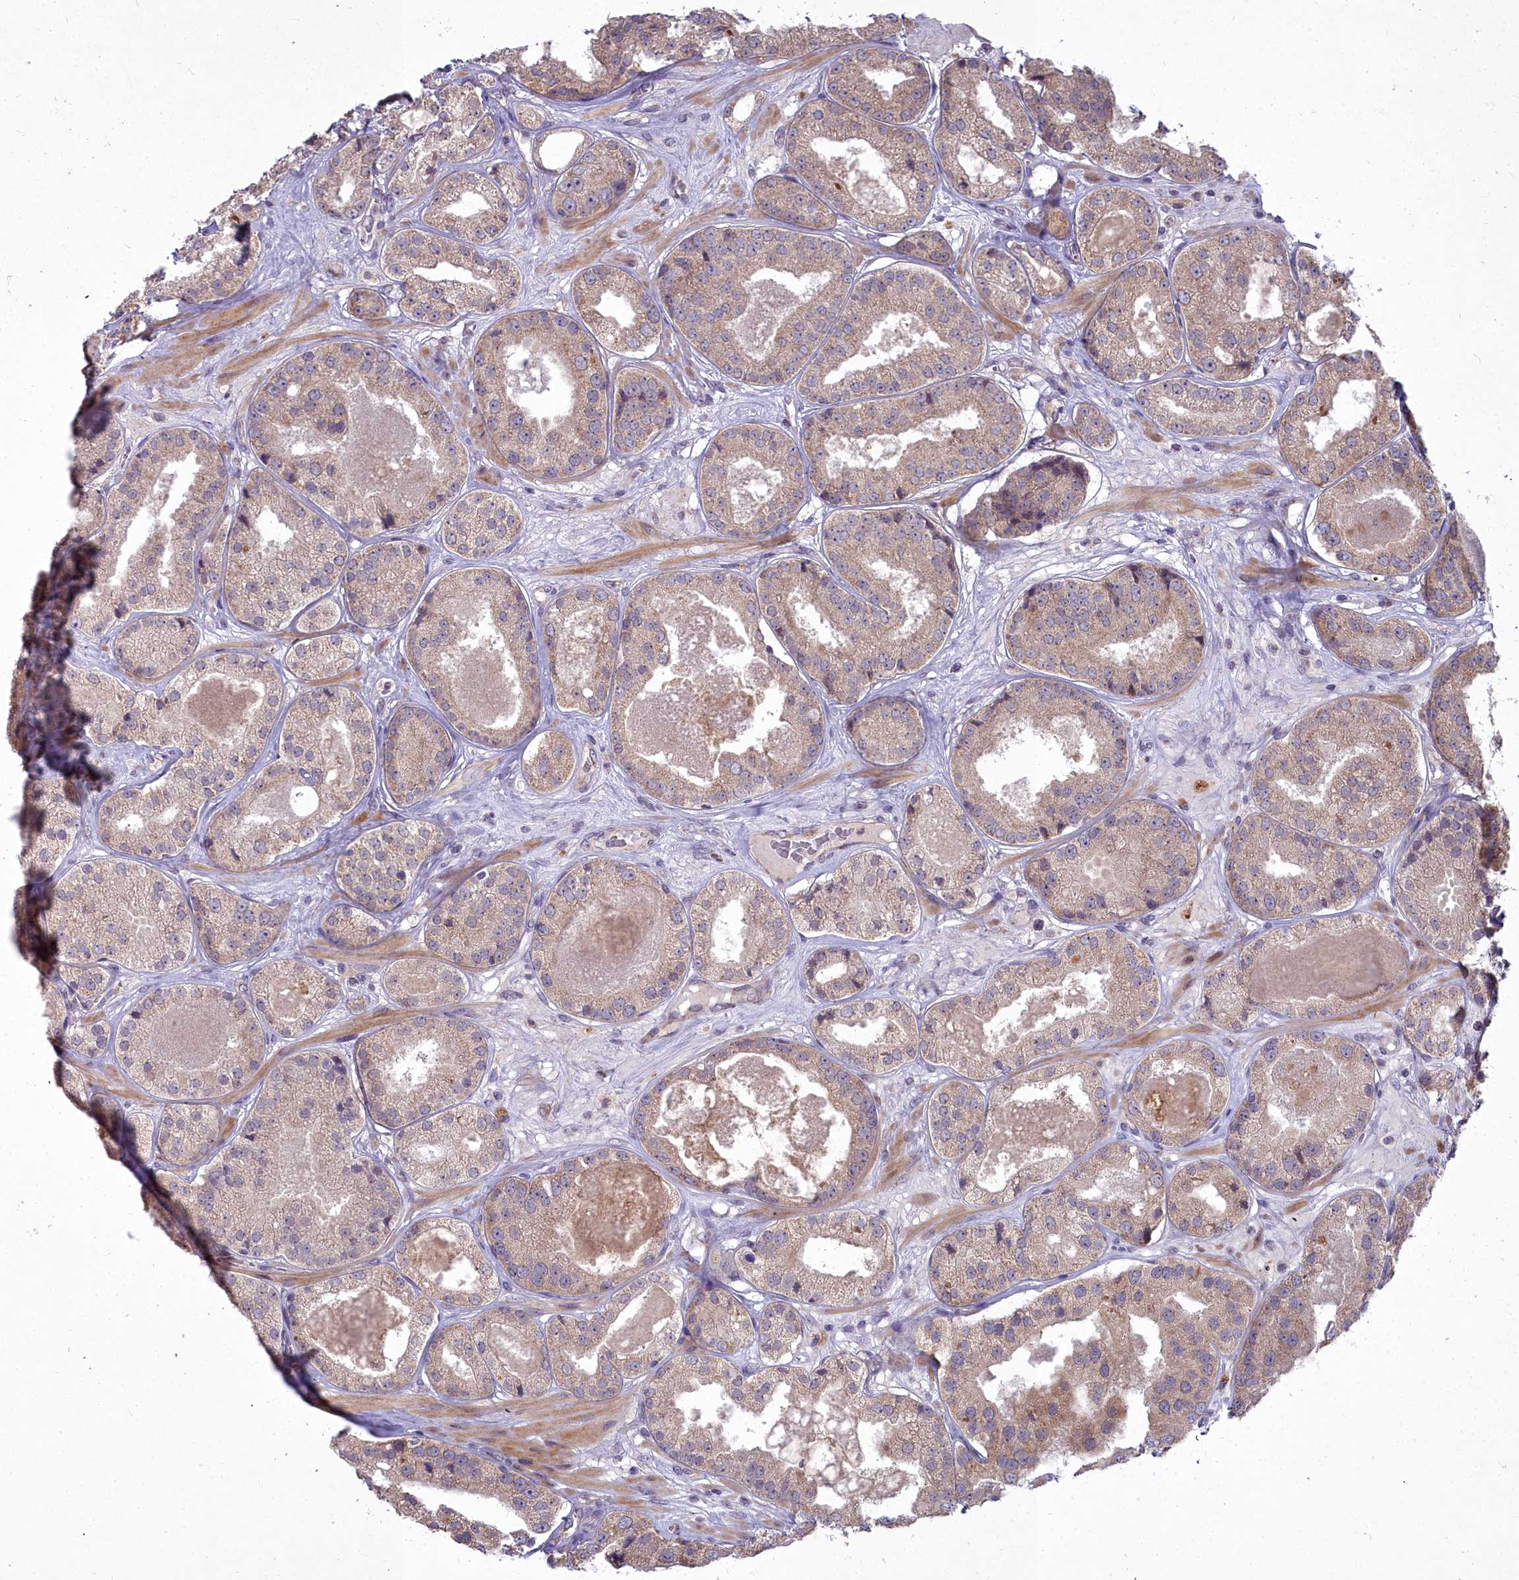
{"staining": {"intensity": "weak", "quantity": ">75%", "location": "cytoplasmic/membranous"}, "tissue": "prostate cancer", "cell_type": "Tumor cells", "image_type": "cancer", "snomed": [{"axis": "morphology", "description": "Adenocarcinoma, High grade"}, {"axis": "topography", "description": "Prostate"}], "caption": "This is a micrograph of IHC staining of prostate cancer, which shows weak positivity in the cytoplasmic/membranous of tumor cells.", "gene": "MICU2", "patient": {"sex": "male", "age": 63}}